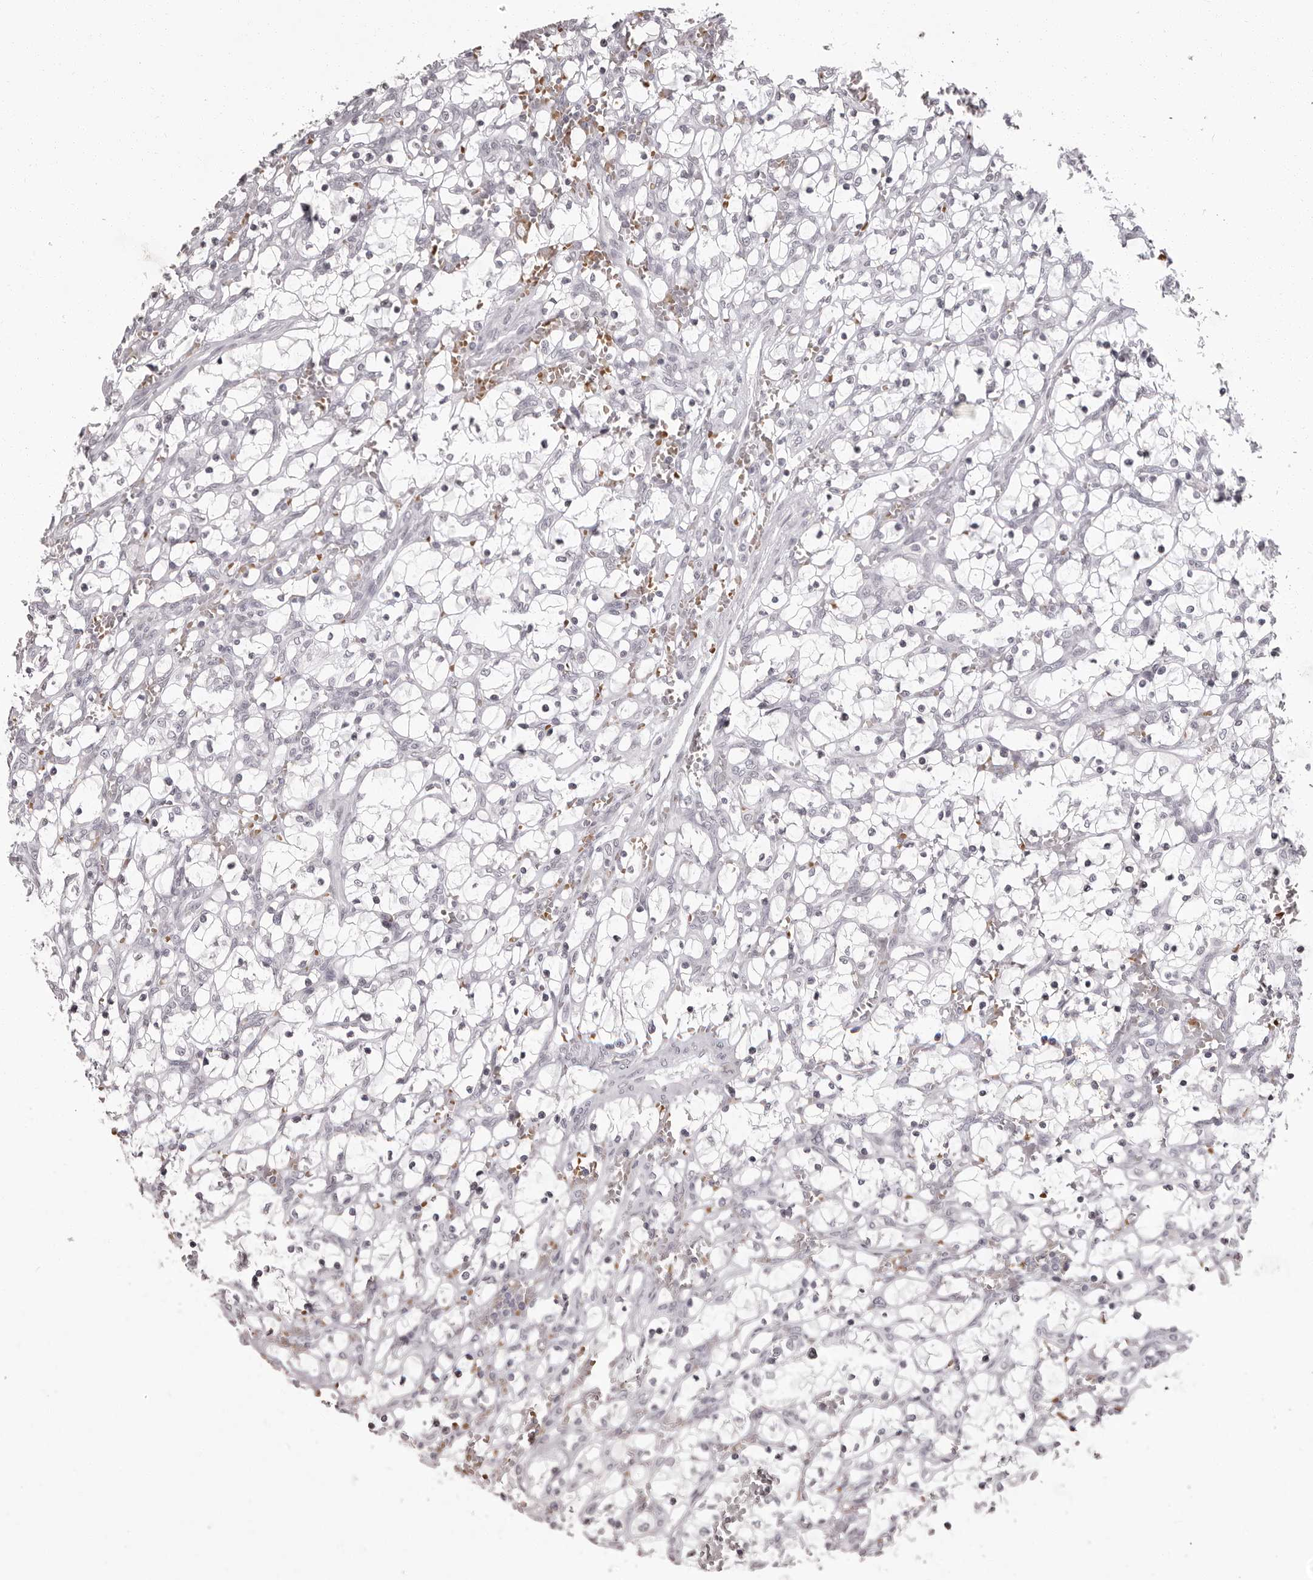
{"staining": {"intensity": "negative", "quantity": "none", "location": "none"}, "tissue": "renal cancer", "cell_type": "Tumor cells", "image_type": "cancer", "snomed": [{"axis": "morphology", "description": "Adenocarcinoma, NOS"}, {"axis": "topography", "description": "Kidney"}], "caption": "Human renal cancer stained for a protein using immunohistochemistry reveals no staining in tumor cells.", "gene": "C8orf74", "patient": {"sex": "female", "age": 69}}